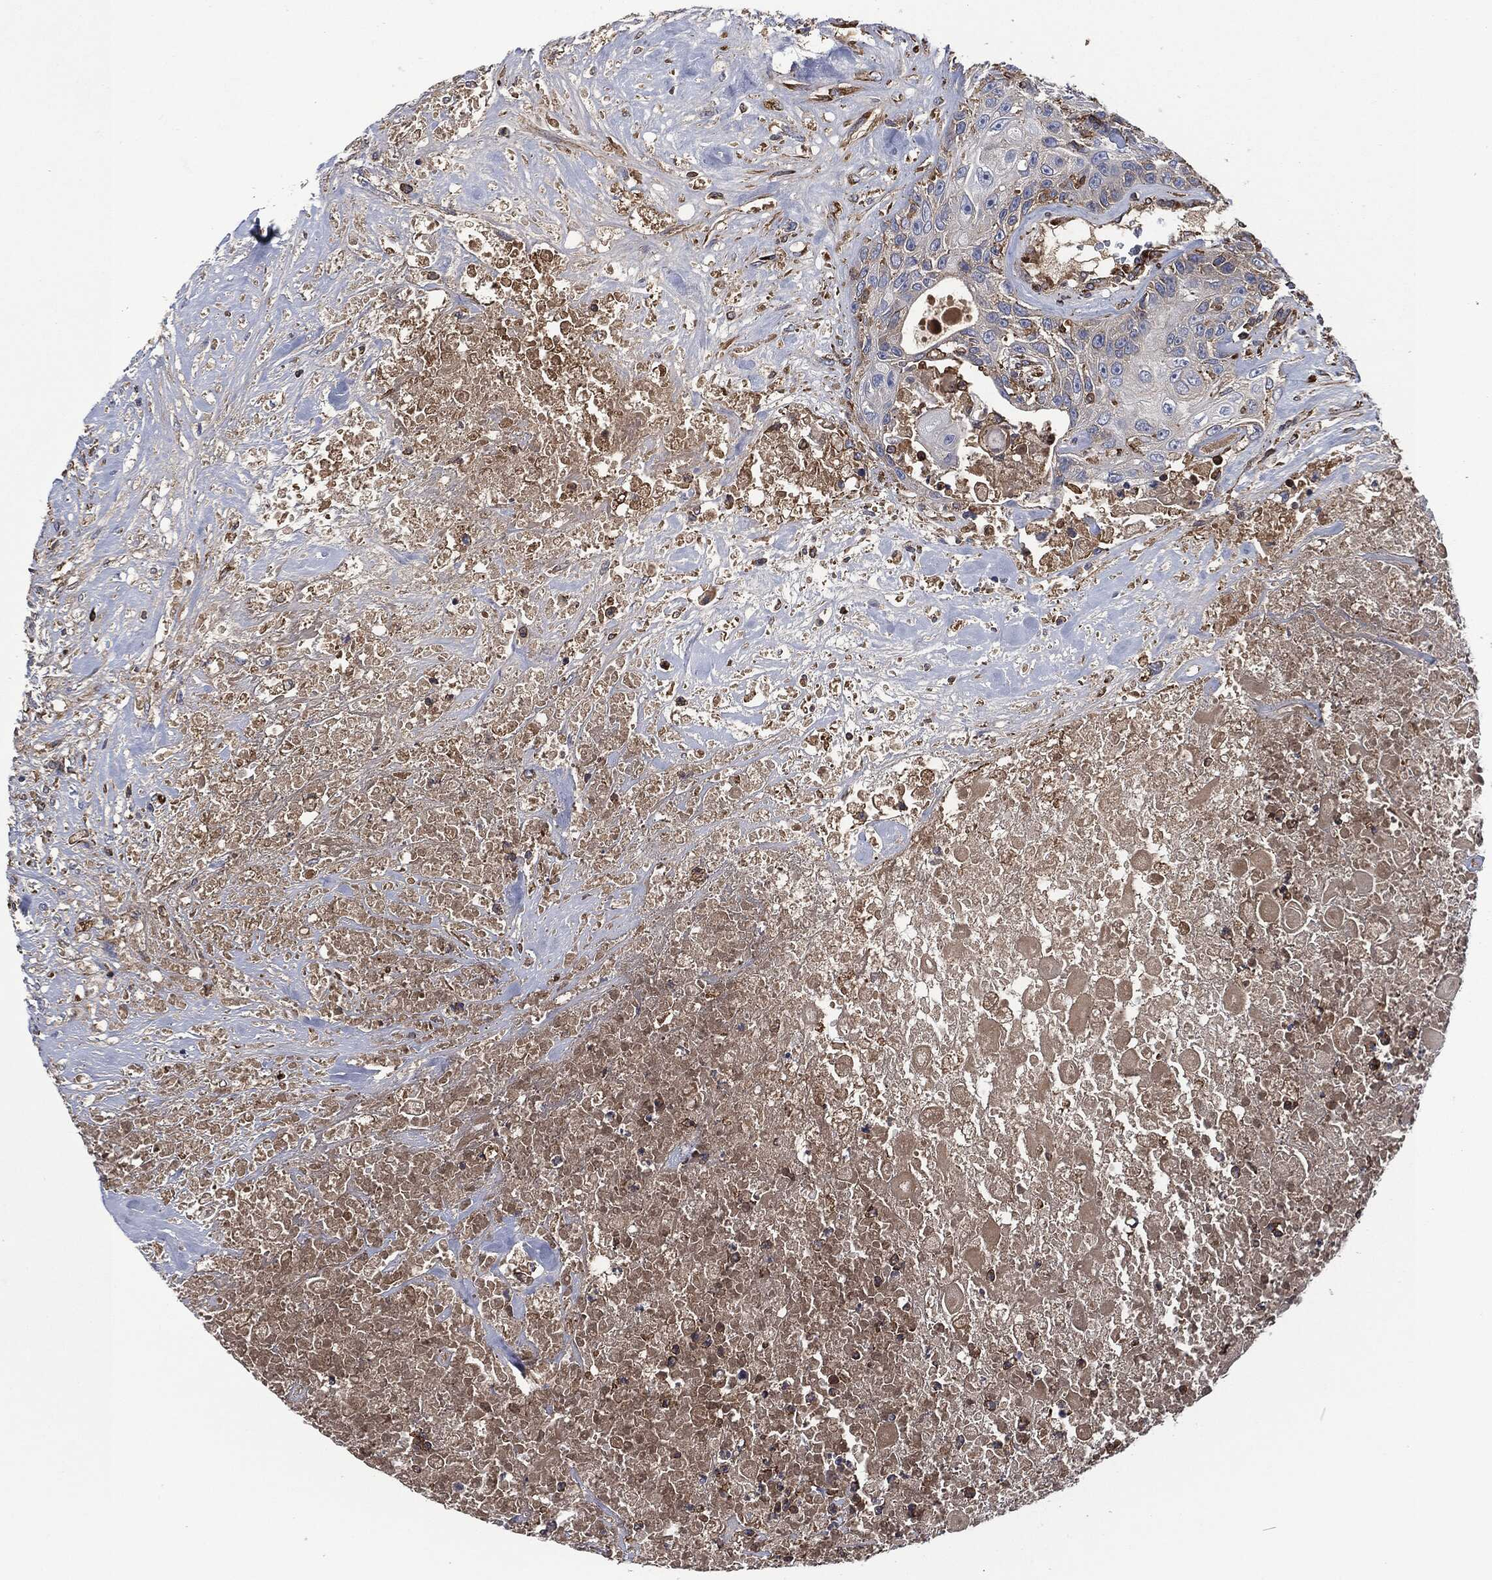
{"staining": {"intensity": "moderate", "quantity": "<25%", "location": "cytoplasmic/membranous"}, "tissue": "urothelial cancer", "cell_type": "Tumor cells", "image_type": "cancer", "snomed": [{"axis": "morphology", "description": "Urothelial carcinoma, High grade"}, {"axis": "topography", "description": "Urinary bladder"}], "caption": "A micrograph of urothelial cancer stained for a protein displays moderate cytoplasmic/membranous brown staining in tumor cells.", "gene": "LGALS9", "patient": {"sex": "female", "age": 56}}